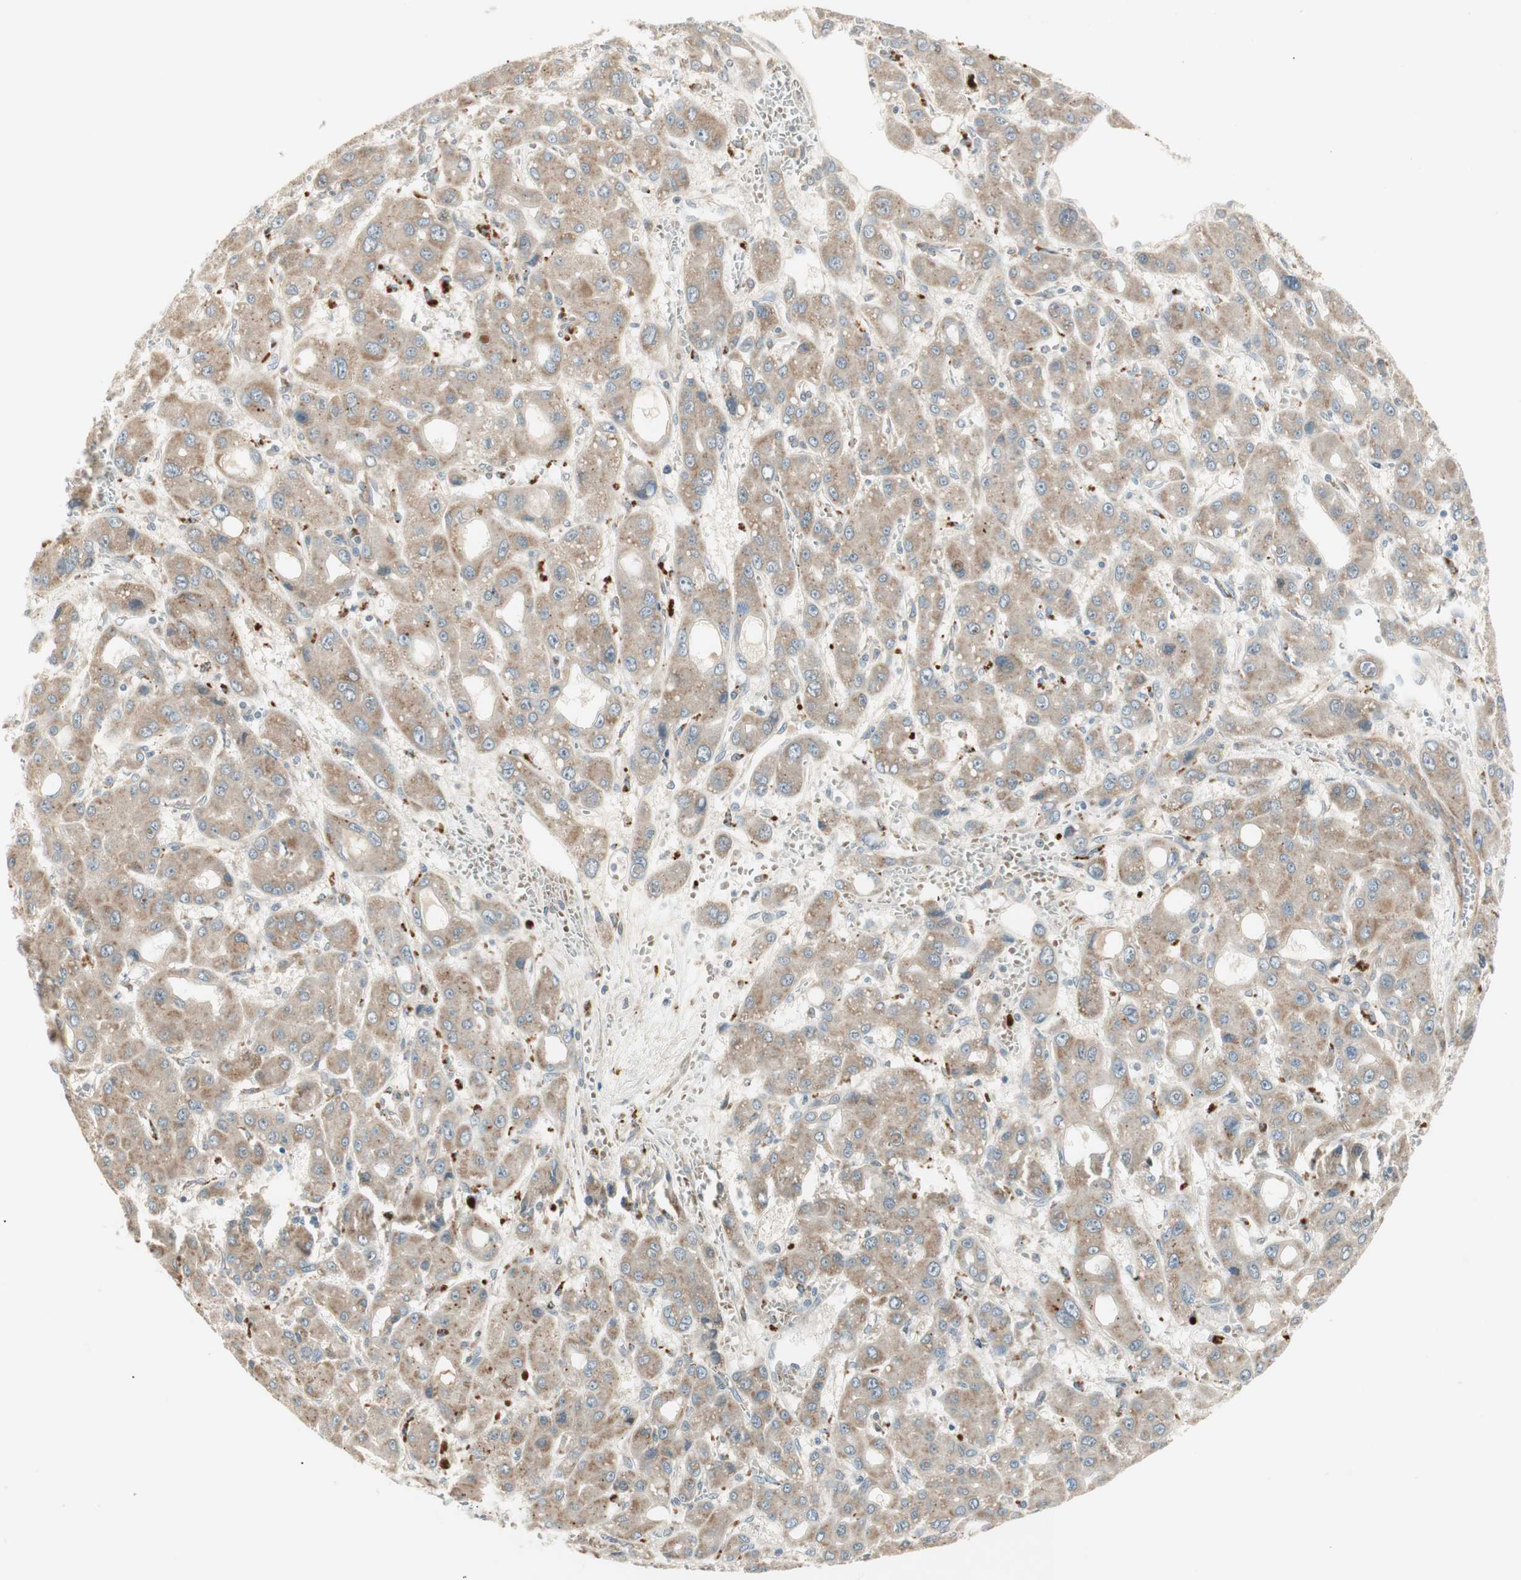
{"staining": {"intensity": "weak", "quantity": ">75%", "location": "cytoplasmic/membranous"}, "tissue": "liver cancer", "cell_type": "Tumor cells", "image_type": "cancer", "snomed": [{"axis": "morphology", "description": "Carcinoma, Hepatocellular, NOS"}, {"axis": "topography", "description": "Liver"}], "caption": "Protein analysis of liver cancer tissue reveals weak cytoplasmic/membranous staining in about >75% of tumor cells.", "gene": "SFRP1", "patient": {"sex": "male", "age": 55}}